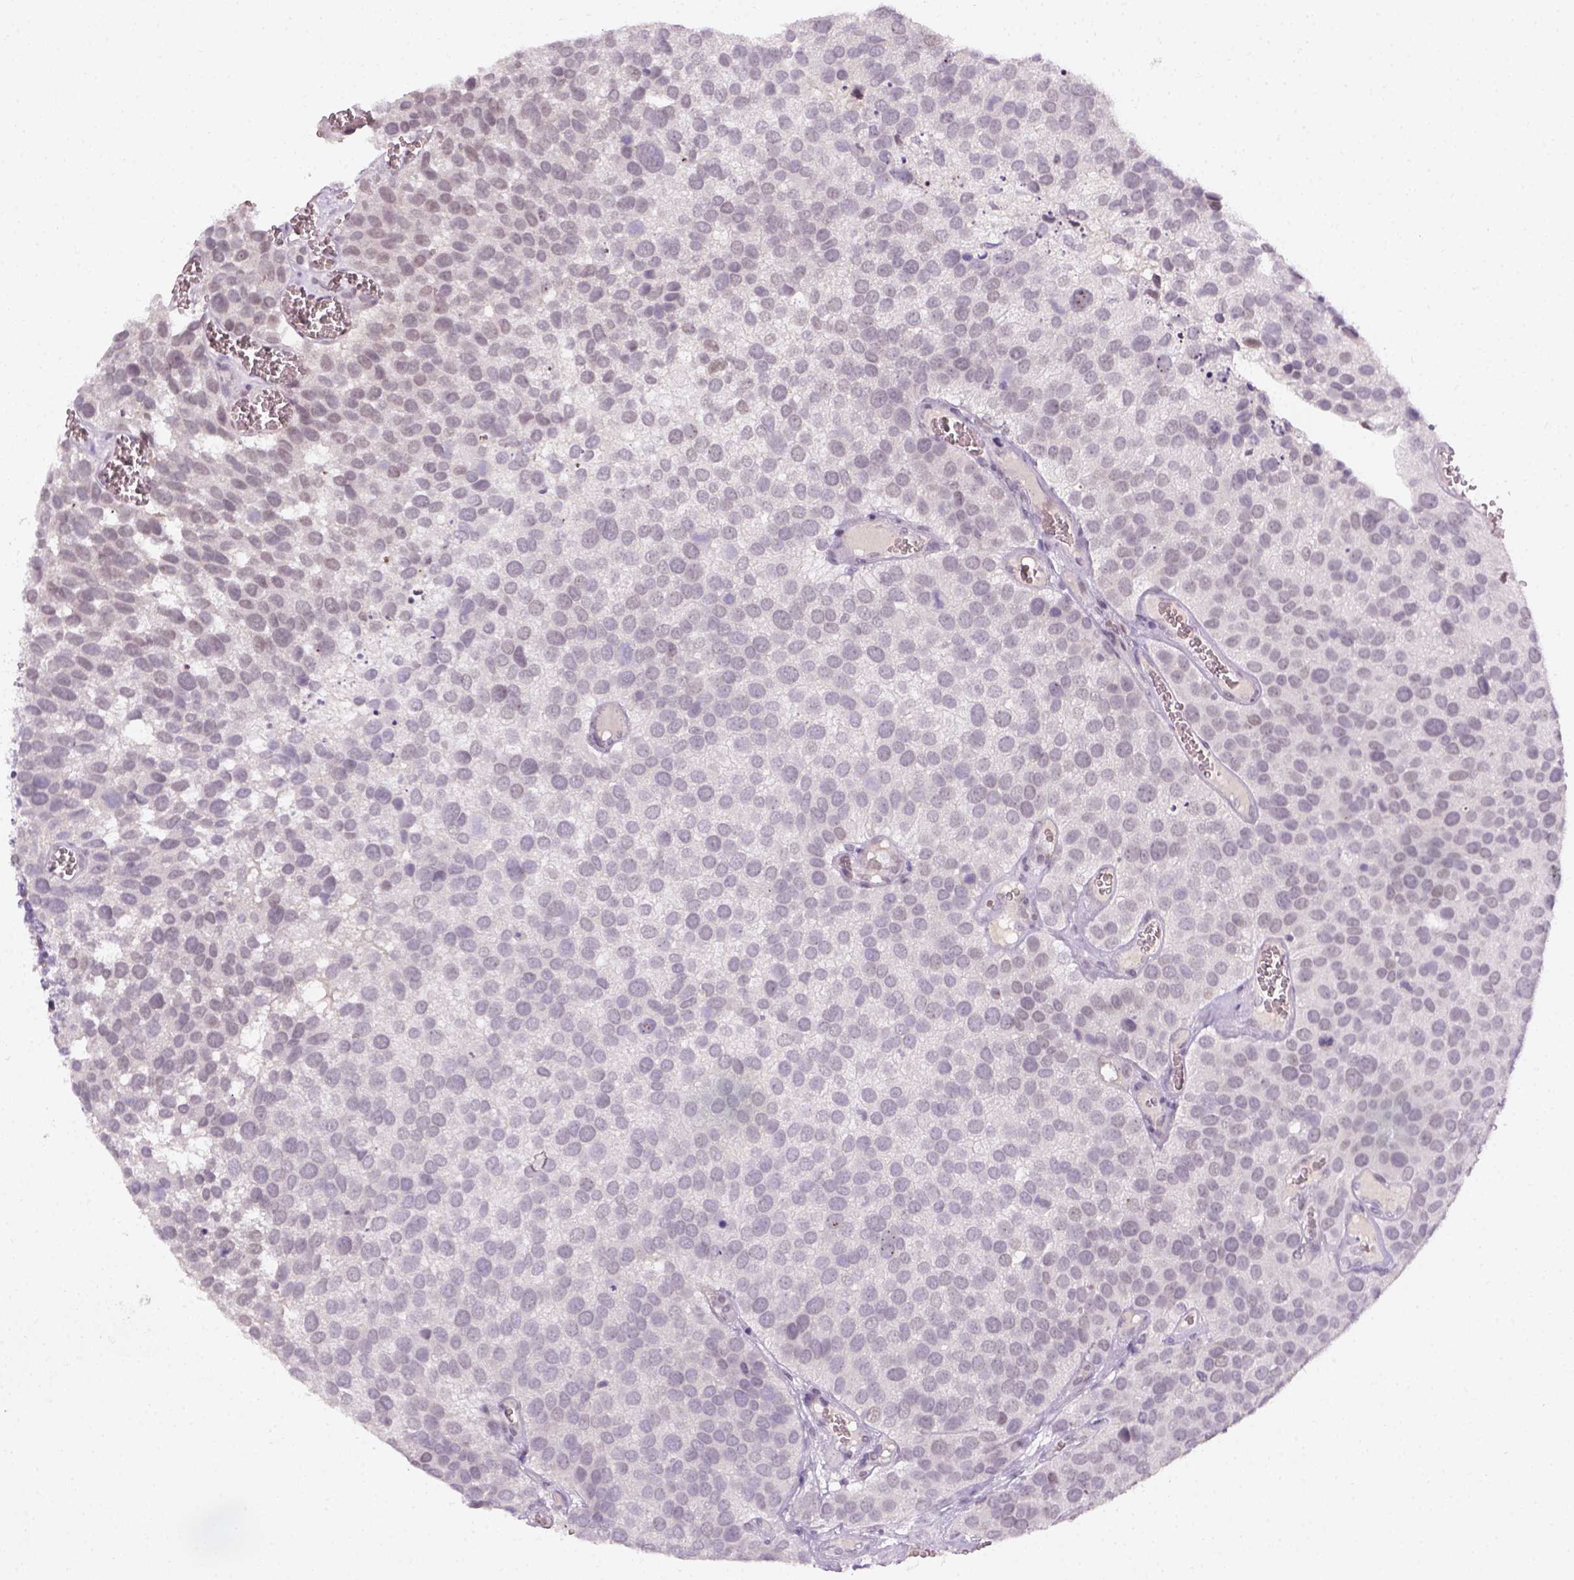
{"staining": {"intensity": "weak", "quantity": "<25%", "location": "nuclear"}, "tissue": "urothelial cancer", "cell_type": "Tumor cells", "image_type": "cancer", "snomed": [{"axis": "morphology", "description": "Urothelial carcinoma, Low grade"}, {"axis": "topography", "description": "Urinary bladder"}], "caption": "Protein analysis of urothelial carcinoma (low-grade) shows no significant expression in tumor cells. Brightfield microscopy of immunohistochemistry stained with DAB (3,3'-diaminobenzidine) (brown) and hematoxylin (blue), captured at high magnification.", "gene": "MAGEB3", "patient": {"sex": "female", "age": 69}}